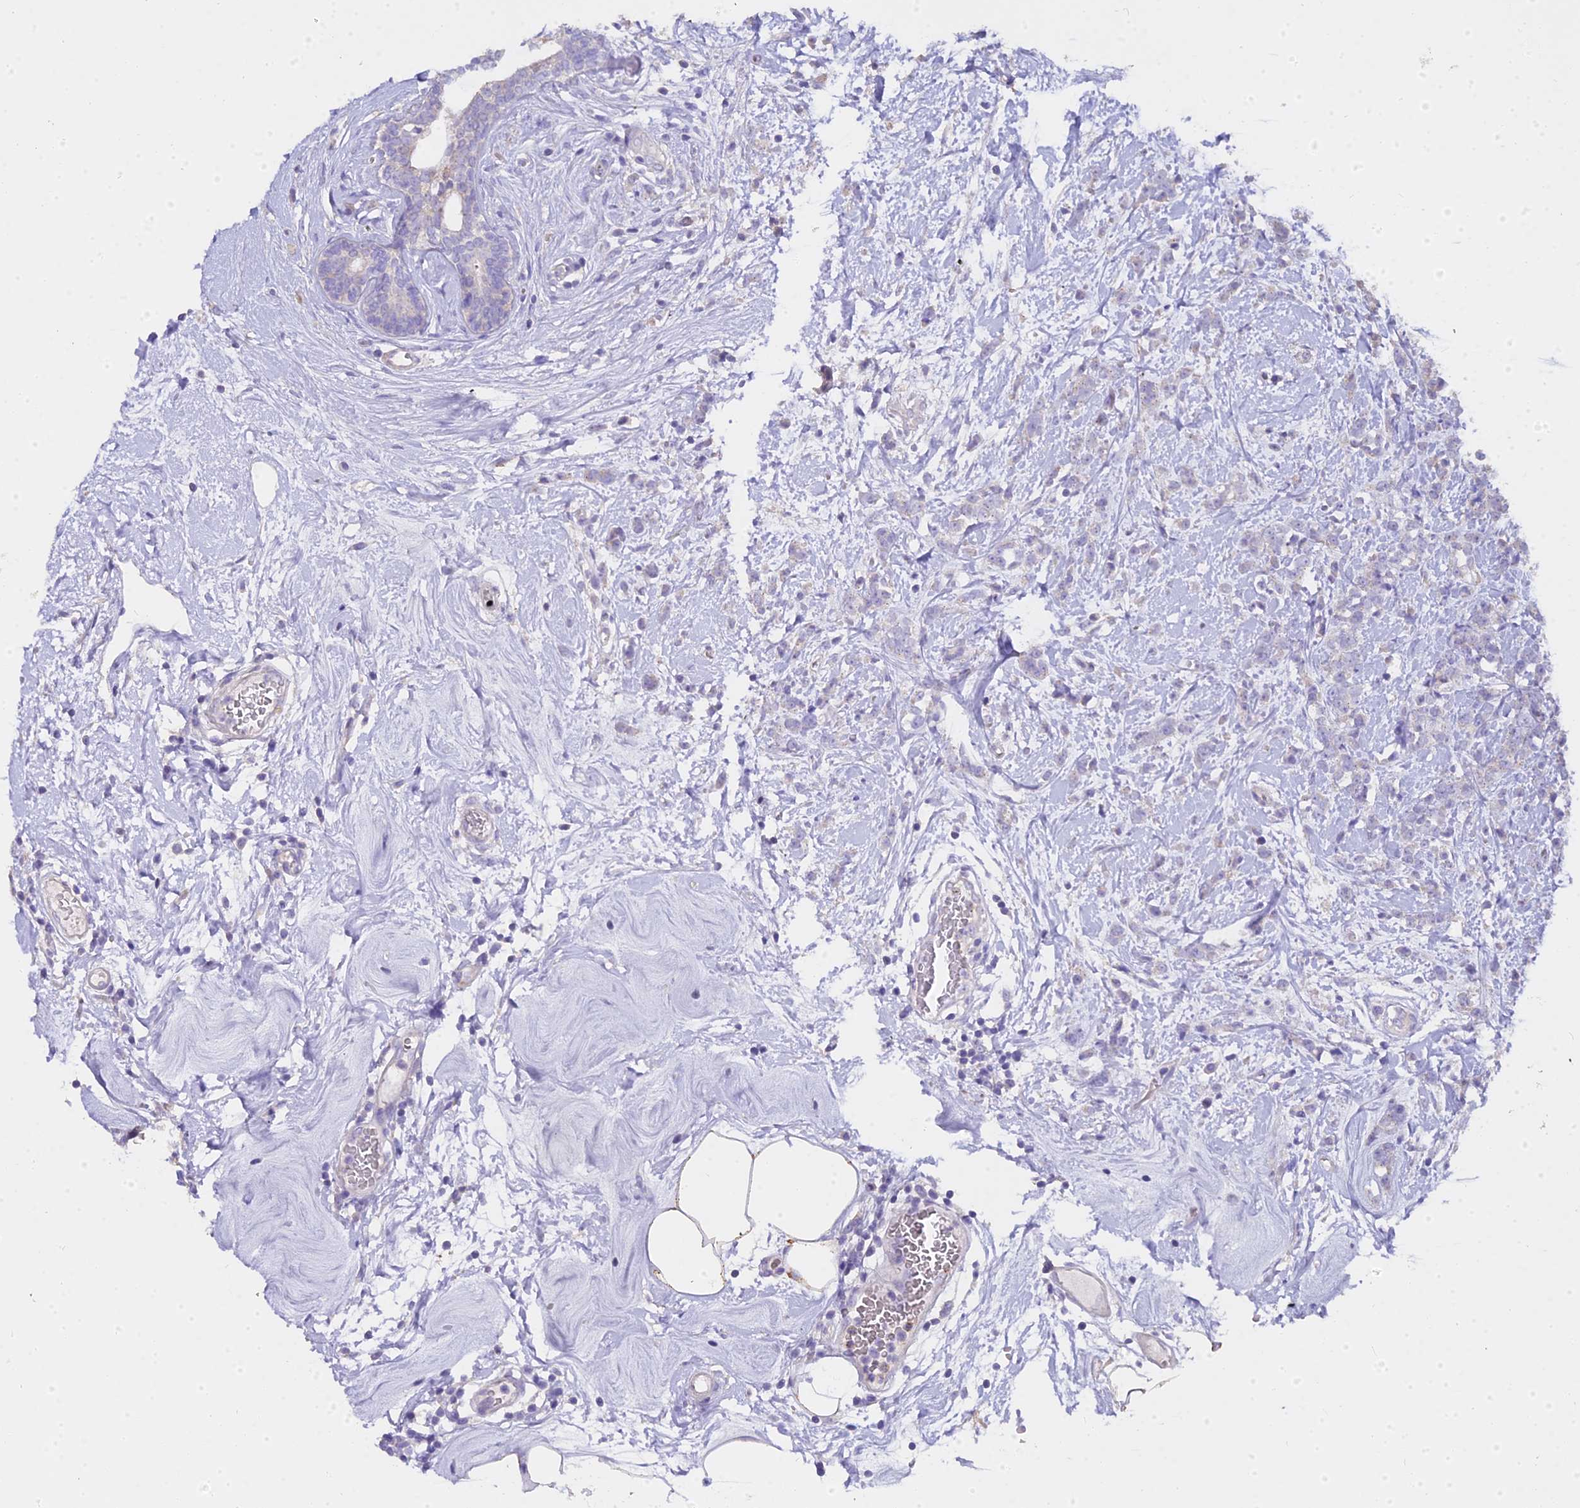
{"staining": {"intensity": "negative", "quantity": "none", "location": "none"}, "tissue": "breast cancer", "cell_type": "Tumor cells", "image_type": "cancer", "snomed": [{"axis": "morphology", "description": "Lobular carcinoma"}, {"axis": "topography", "description": "Breast"}], "caption": "Immunohistochemistry photomicrograph of neoplastic tissue: breast cancer (lobular carcinoma) stained with DAB (3,3'-diaminobenzidine) reveals no significant protein expression in tumor cells.", "gene": "GLYAT", "patient": {"sex": "female", "age": 58}}